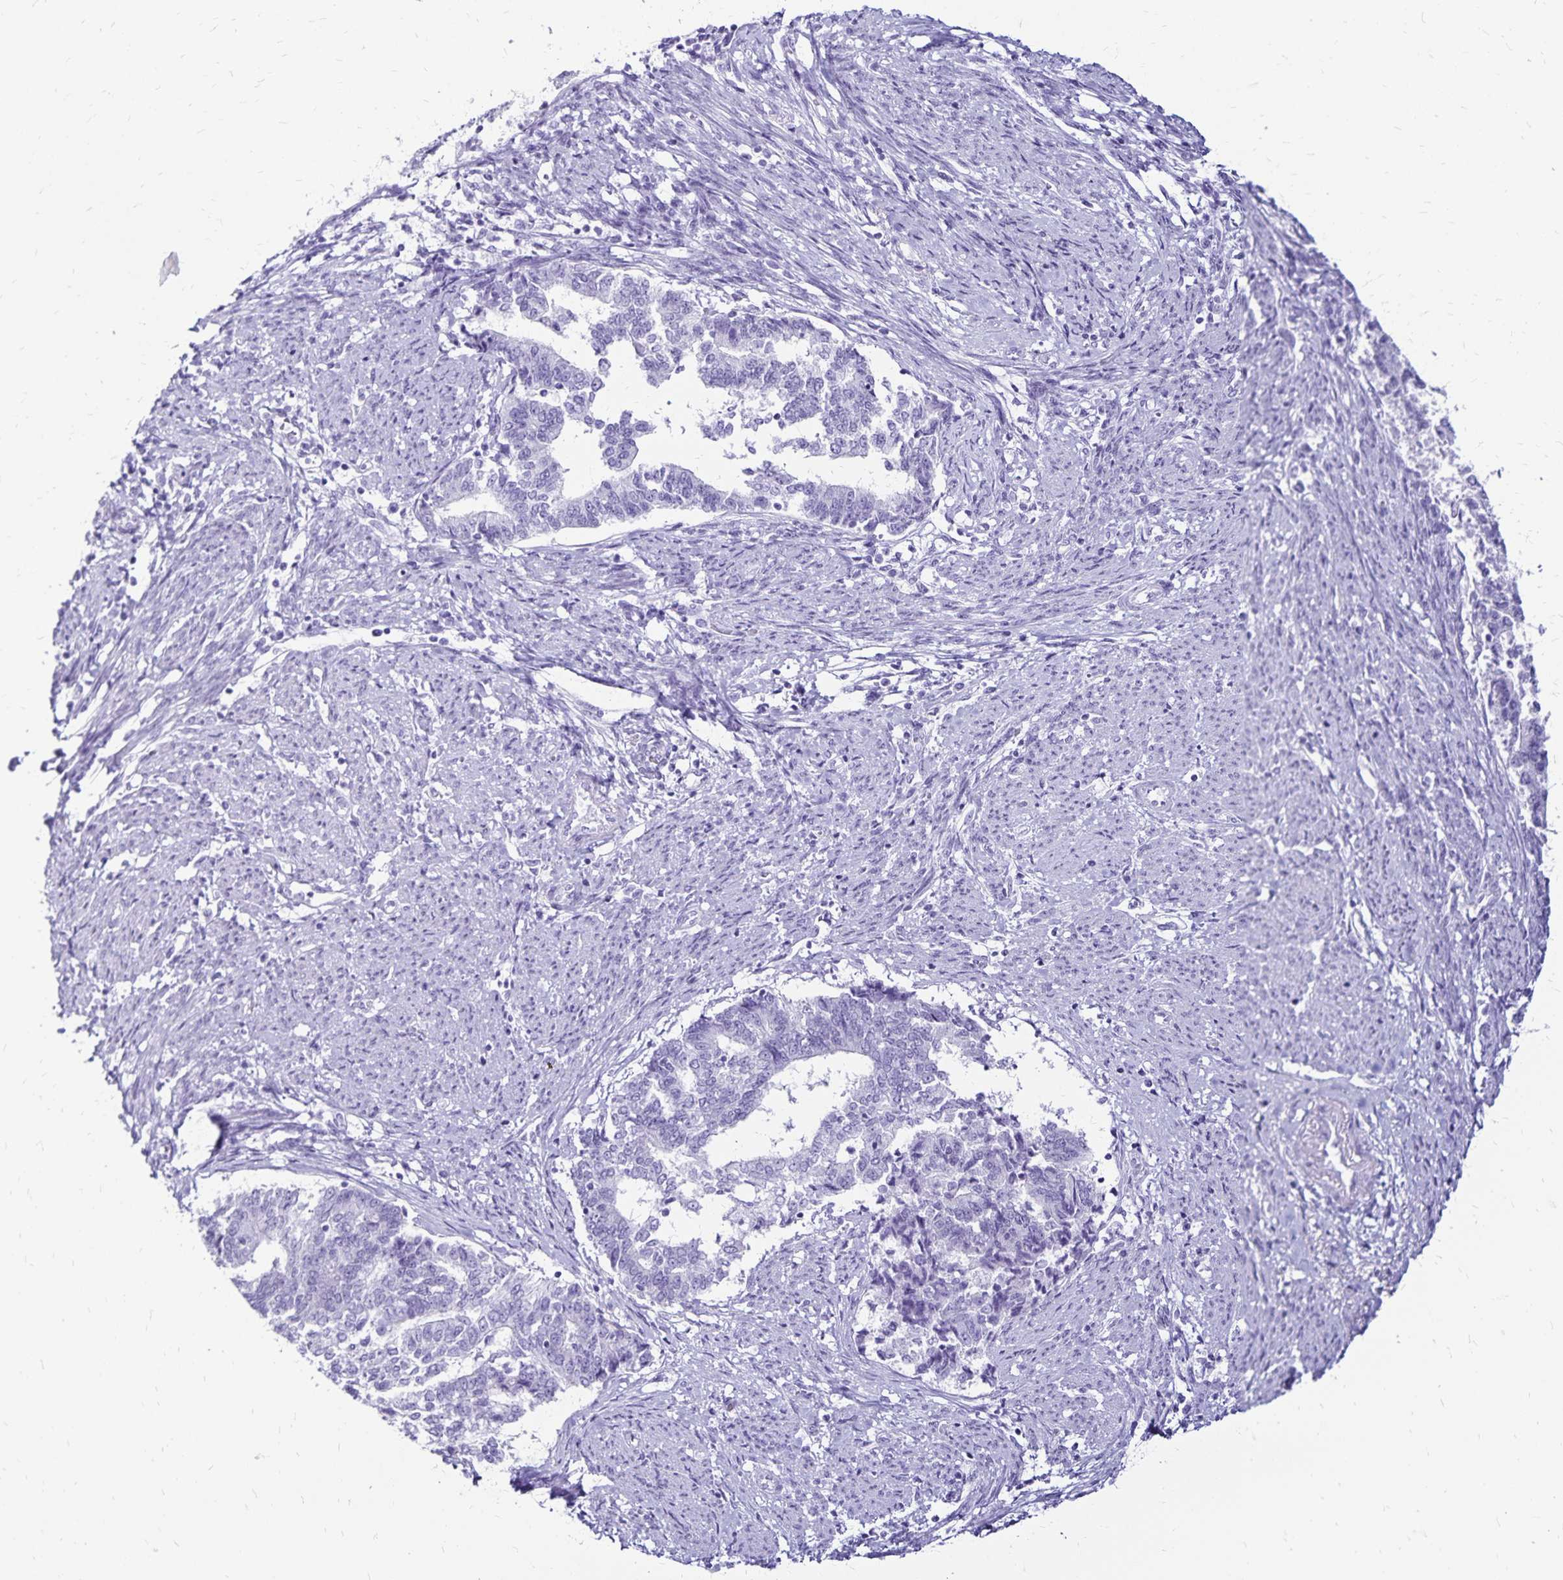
{"staining": {"intensity": "negative", "quantity": "none", "location": "none"}, "tissue": "endometrial cancer", "cell_type": "Tumor cells", "image_type": "cancer", "snomed": [{"axis": "morphology", "description": "Adenocarcinoma, NOS"}, {"axis": "topography", "description": "Endometrium"}], "caption": "Immunohistochemistry (IHC) micrograph of human endometrial cancer stained for a protein (brown), which shows no expression in tumor cells.", "gene": "LIN28B", "patient": {"sex": "female", "age": 65}}